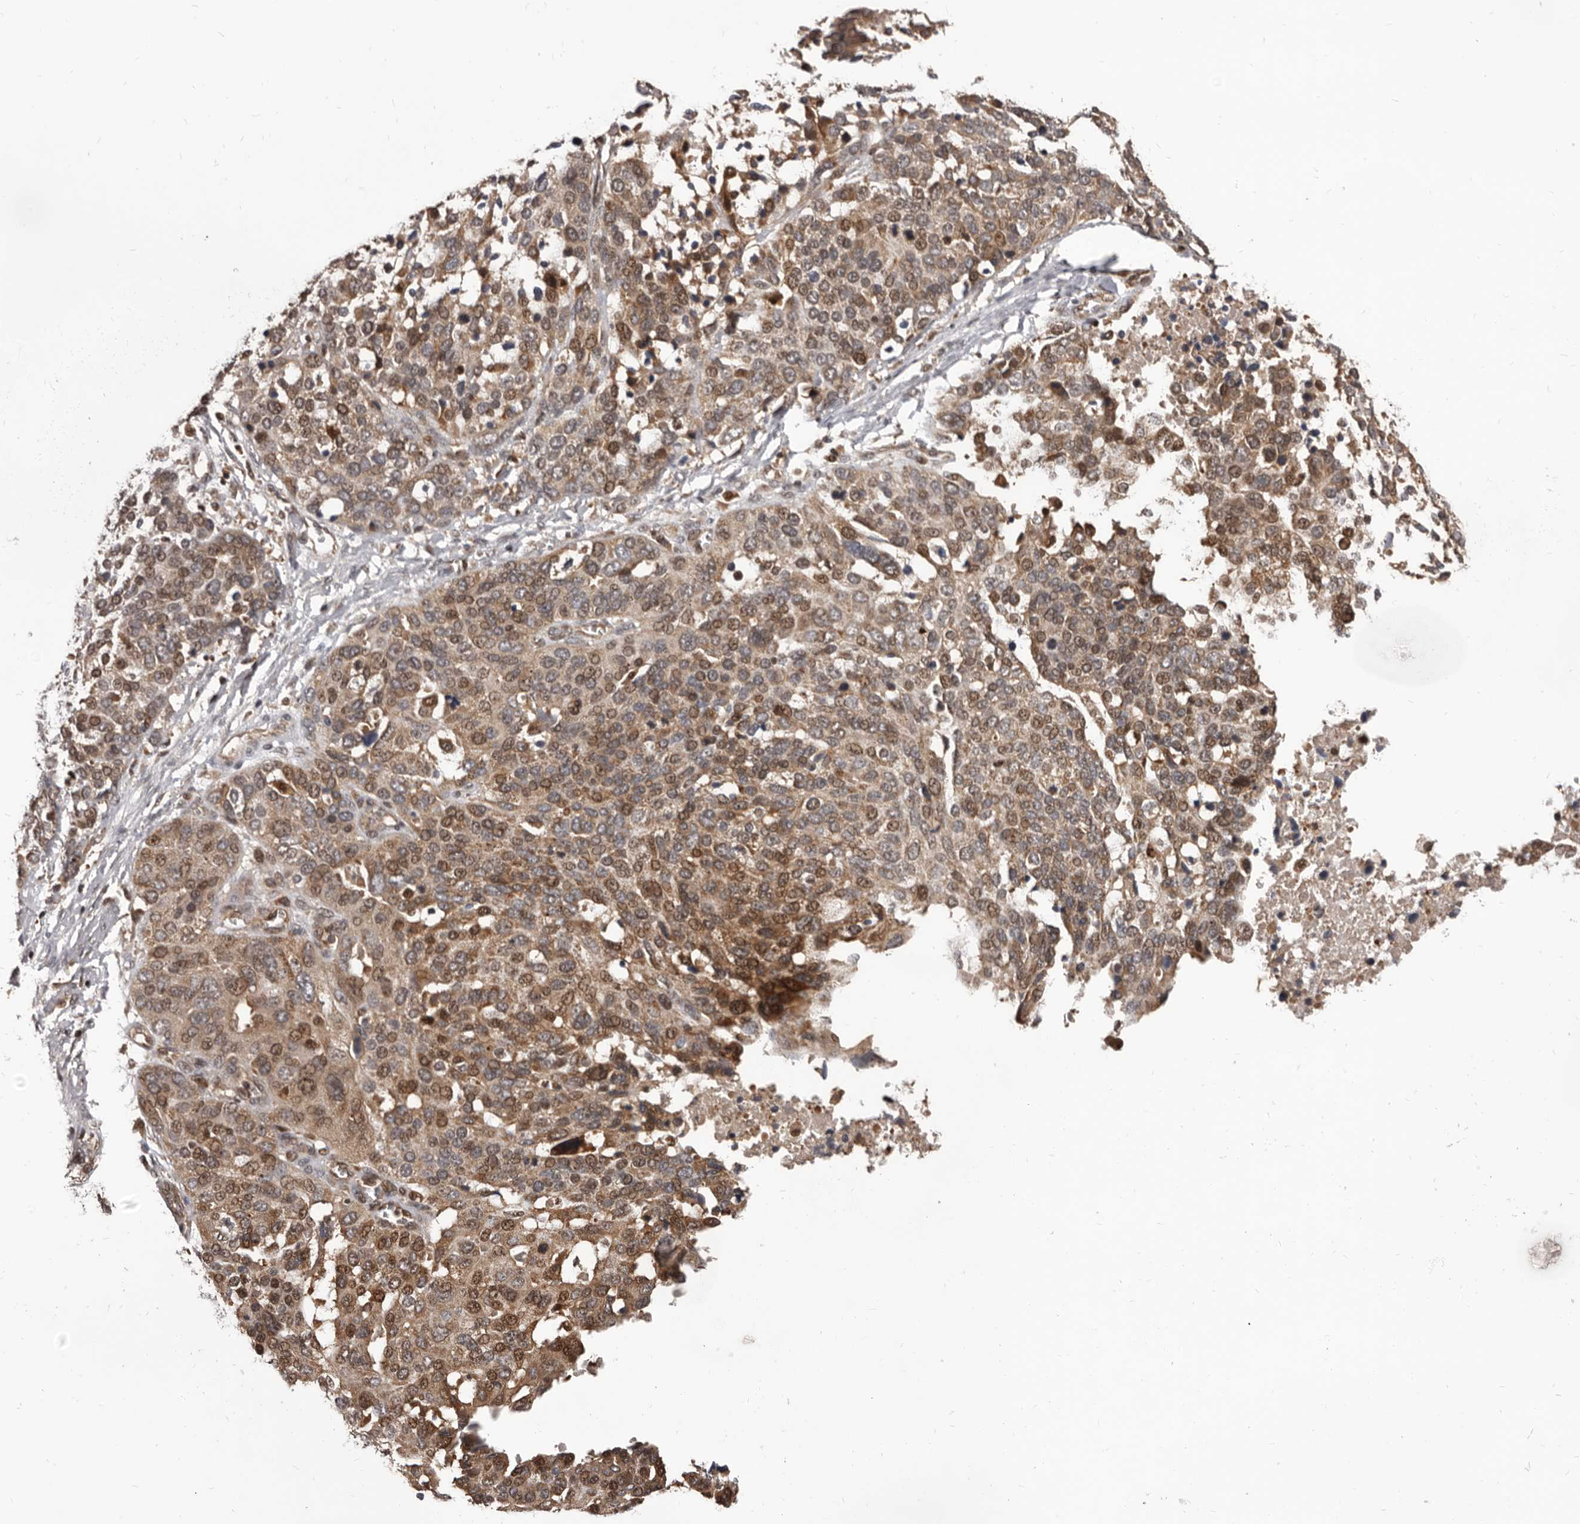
{"staining": {"intensity": "moderate", "quantity": ">75%", "location": "cytoplasmic/membranous,nuclear"}, "tissue": "ovarian cancer", "cell_type": "Tumor cells", "image_type": "cancer", "snomed": [{"axis": "morphology", "description": "Cystadenocarcinoma, serous, NOS"}, {"axis": "topography", "description": "Ovary"}], "caption": "Immunohistochemical staining of human ovarian cancer (serous cystadenocarcinoma) reveals moderate cytoplasmic/membranous and nuclear protein expression in about >75% of tumor cells. The staining is performed using DAB brown chromogen to label protein expression. The nuclei are counter-stained blue using hematoxylin.", "gene": "MAP3K14", "patient": {"sex": "female", "age": 44}}